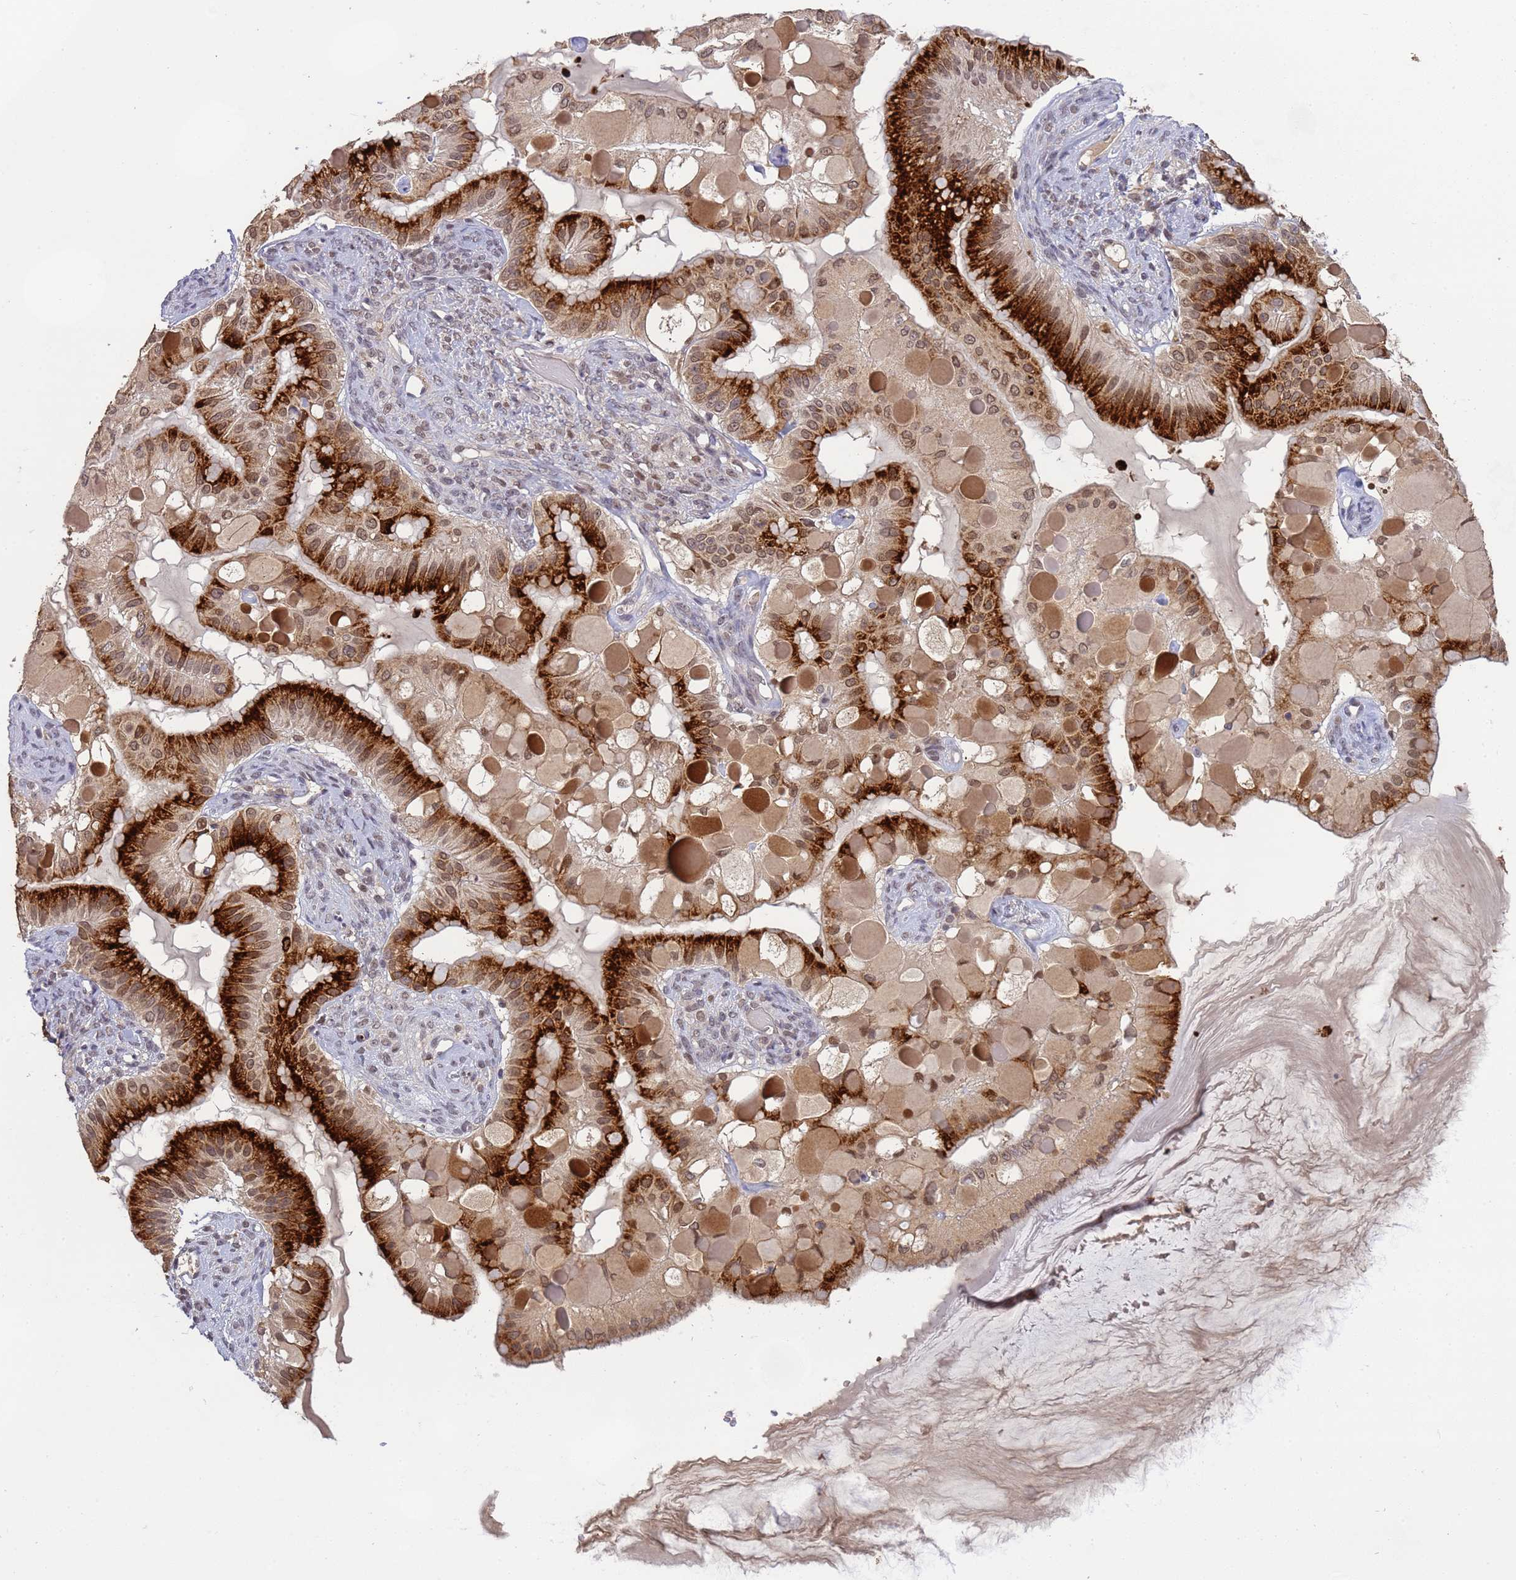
{"staining": {"intensity": "strong", "quantity": ">75%", "location": "cytoplasmic/membranous,nuclear"}, "tissue": "ovarian cancer", "cell_type": "Tumor cells", "image_type": "cancer", "snomed": [{"axis": "morphology", "description": "Cystadenocarcinoma, mucinous, NOS"}, {"axis": "topography", "description": "Ovary"}], "caption": "Ovarian mucinous cystadenocarcinoma stained with immunohistochemistry exhibits strong cytoplasmic/membranous and nuclear expression in about >75% of tumor cells.", "gene": "CD53", "patient": {"sex": "female", "age": 61}}